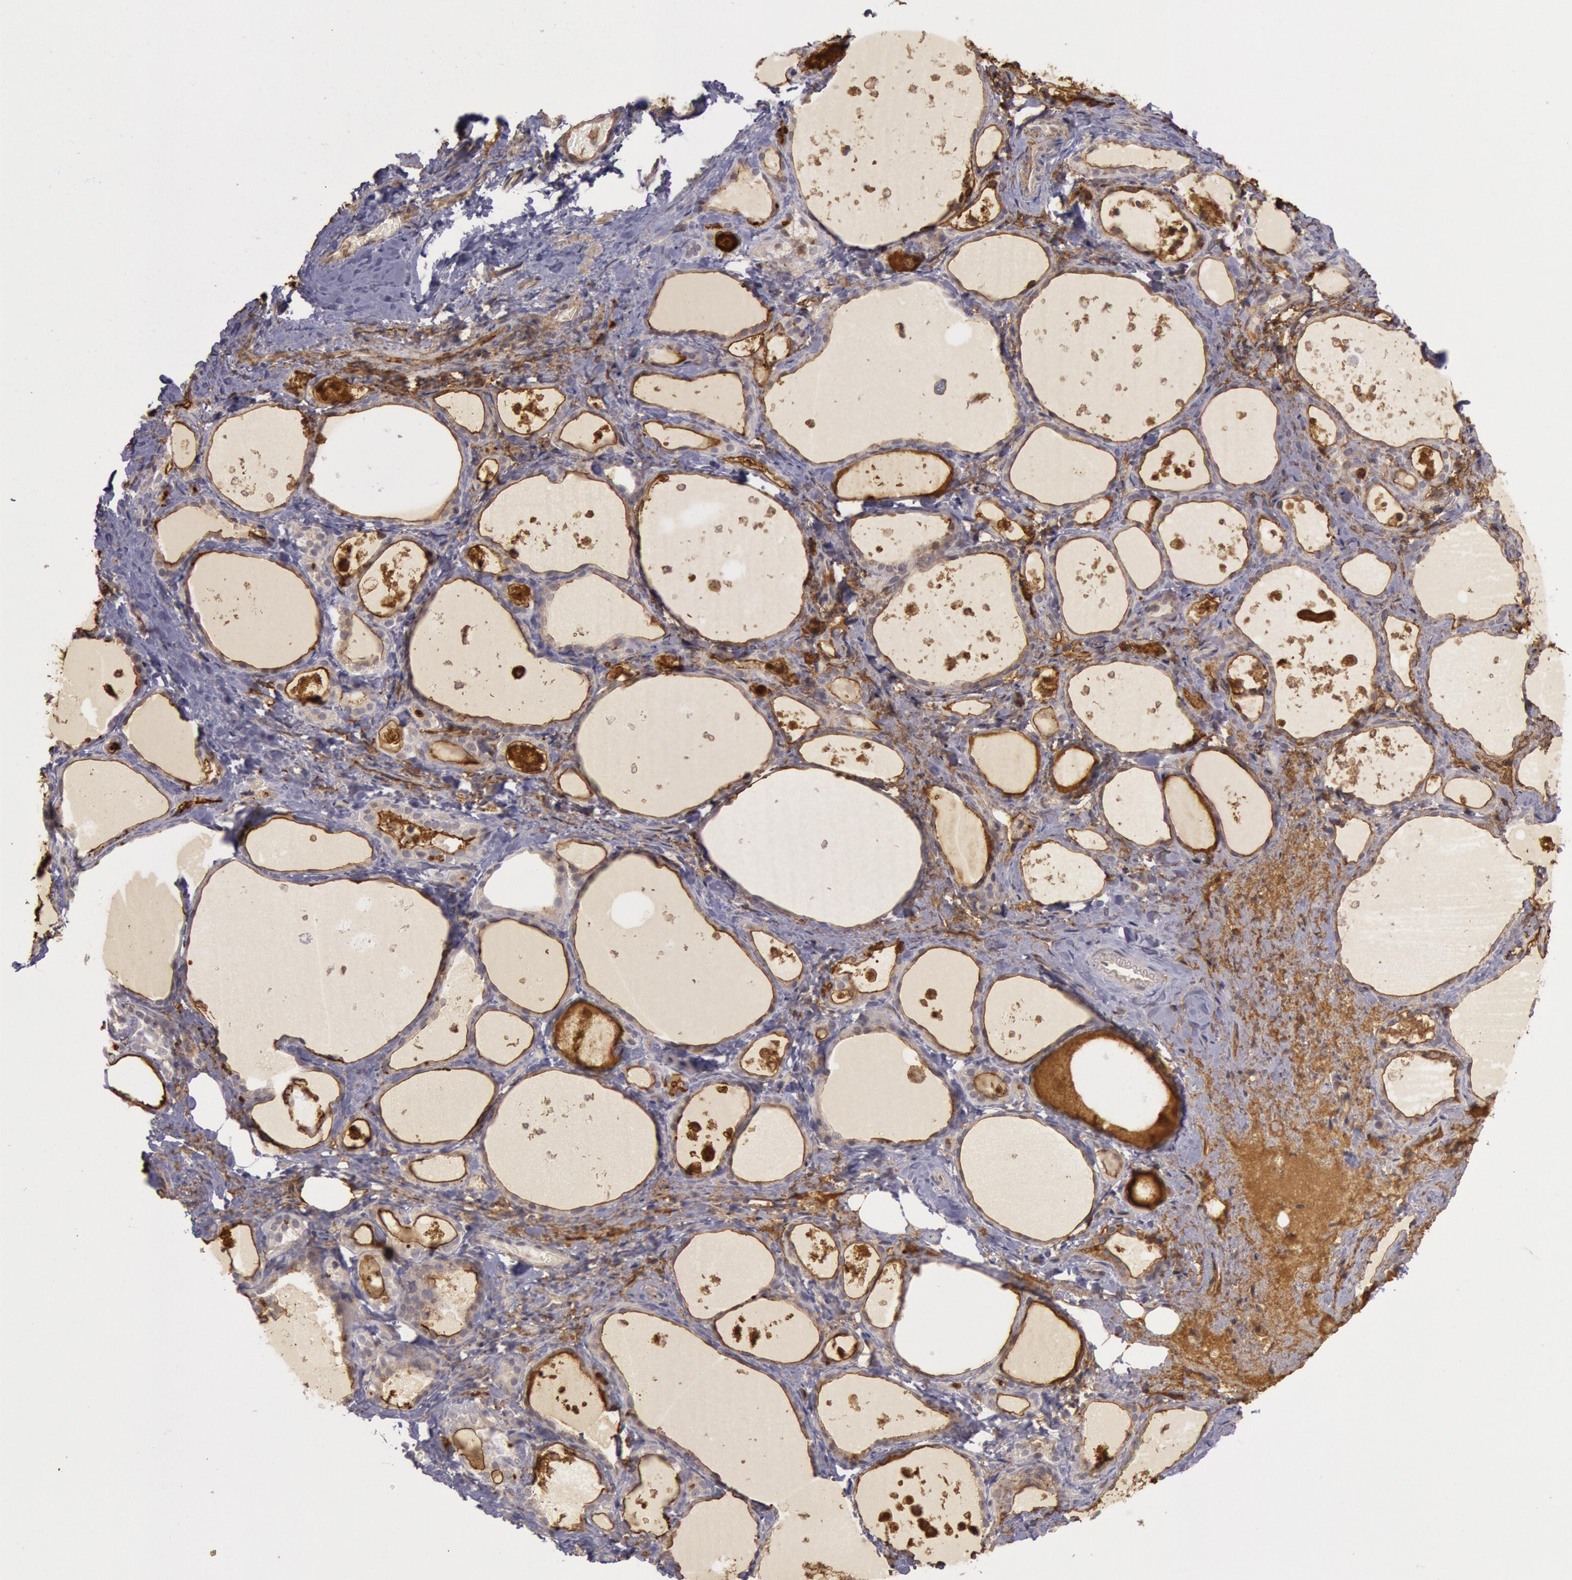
{"staining": {"intensity": "strong", "quantity": ">75%", "location": "cytoplasmic/membranous"}, "tissue": "thyroid gland", "cell_type": "Glandular cells", "image_type": "normal", "snomed": [{"axis": "morphology", "description": "Normal tissue, NOS"}, {"axis": "topography", "description": "Thyroid gland"}], "caption": "Thyroid gland stained with a brown dye reveals strong cytoplasmic/membranous positive positivity in about >75% of glandular cells.", "gene": "TRIB2", "patient": {"sex": "female", "age": 75}}